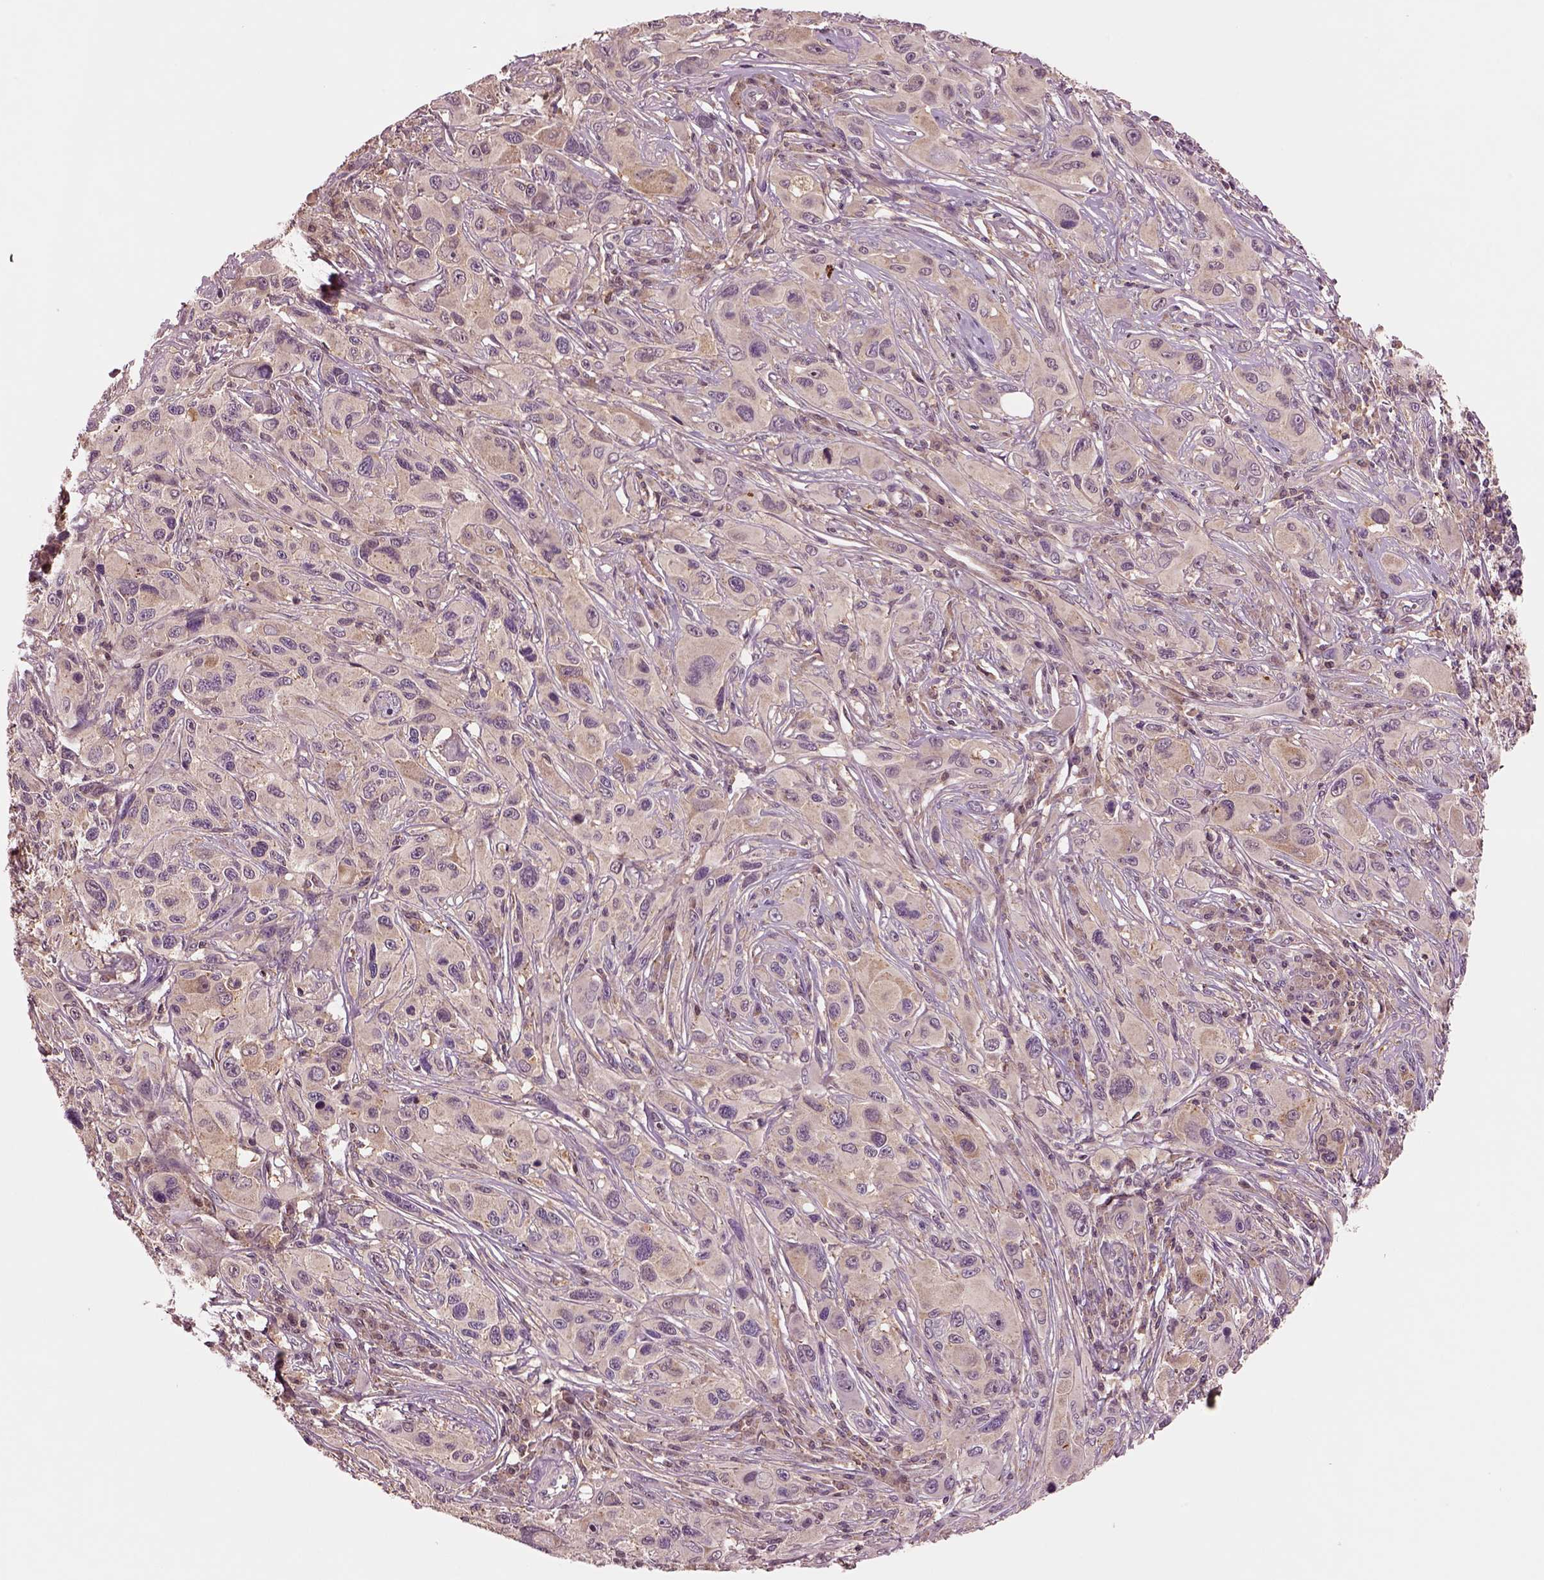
{"staining": {"intensity": "negative", "quantity": "none", "location": "none"}, "tissue": "melanoma", "cell_type": "Tumor cells", "image_type": "cancer", "snomed": [{"axis": "morphology", "description": "Malignant melanoma, NOS"}, {"axis": "topography", "description": "Skin"}], "caption": "A high-resolution photomicrograph shows immunohistochemistry (IHC) staining of melanoma, which shows no significant staining in tumor cells.", "gene": "MTHFS", "patient": {"sex": "male", "age": 53}}